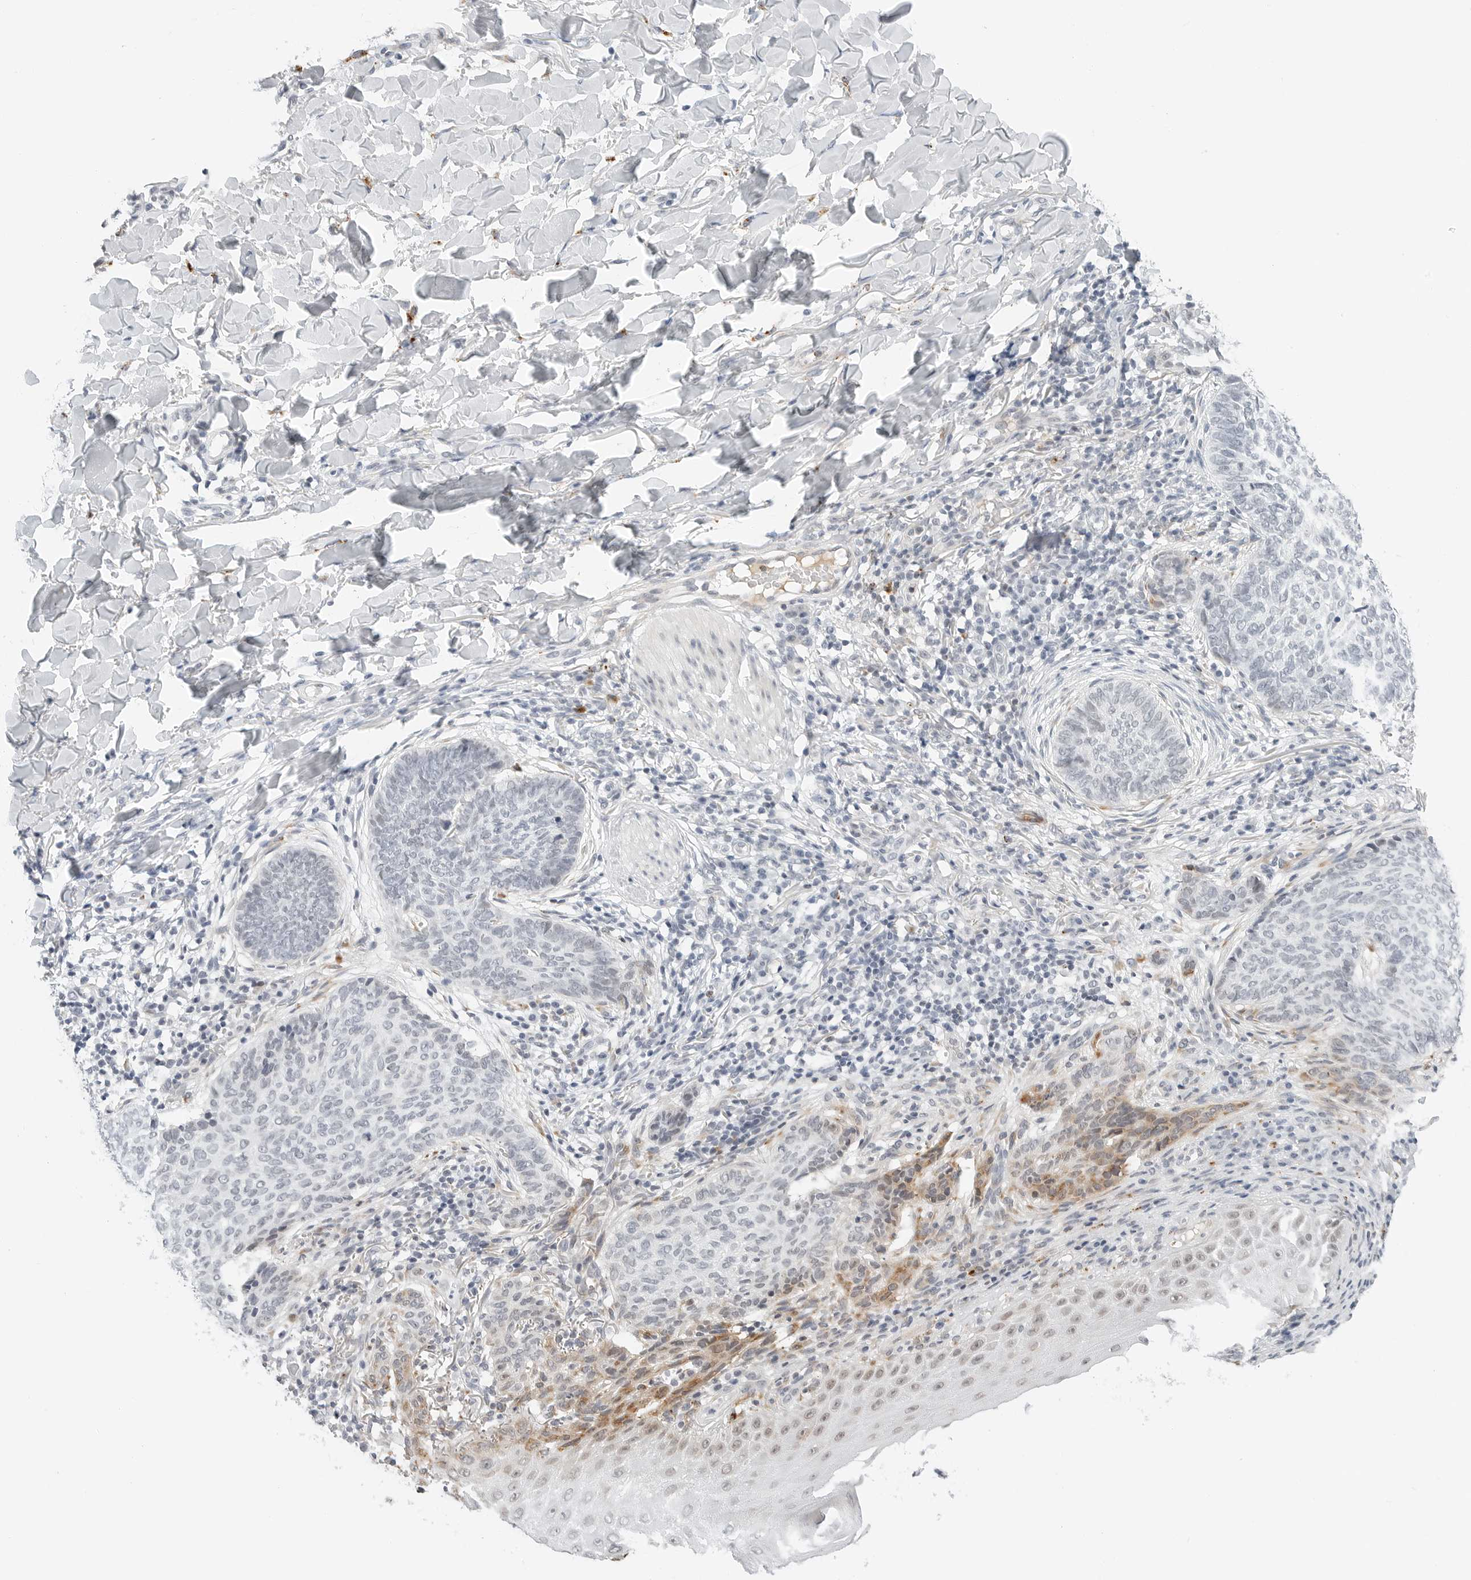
{"staining": {"intensity": "negative", "quantity": "none", "location": "none"}, "tissue": "skin cancer", "cell_type": "Tumor cells", "image_type": "cancer", "snomed": [{"axis": "morphology", "description": "Normal tissue, NOS"}, {"axis": "morphology", "description": "Basal cell carcinoma"}, {"axis": "topography", "description": "Skin"}], "caption": "Tumor cells show no significant expression in skin cancer. The staining was performed using DAB (3,3'-diaminobenzidine) to visualize the protein expression in brown, while the nuclei were stained in blue with hematoxylin (Magnification: 20x).", "gene": "TSEN2", "patient": {"sex": "male", "age": 50}}